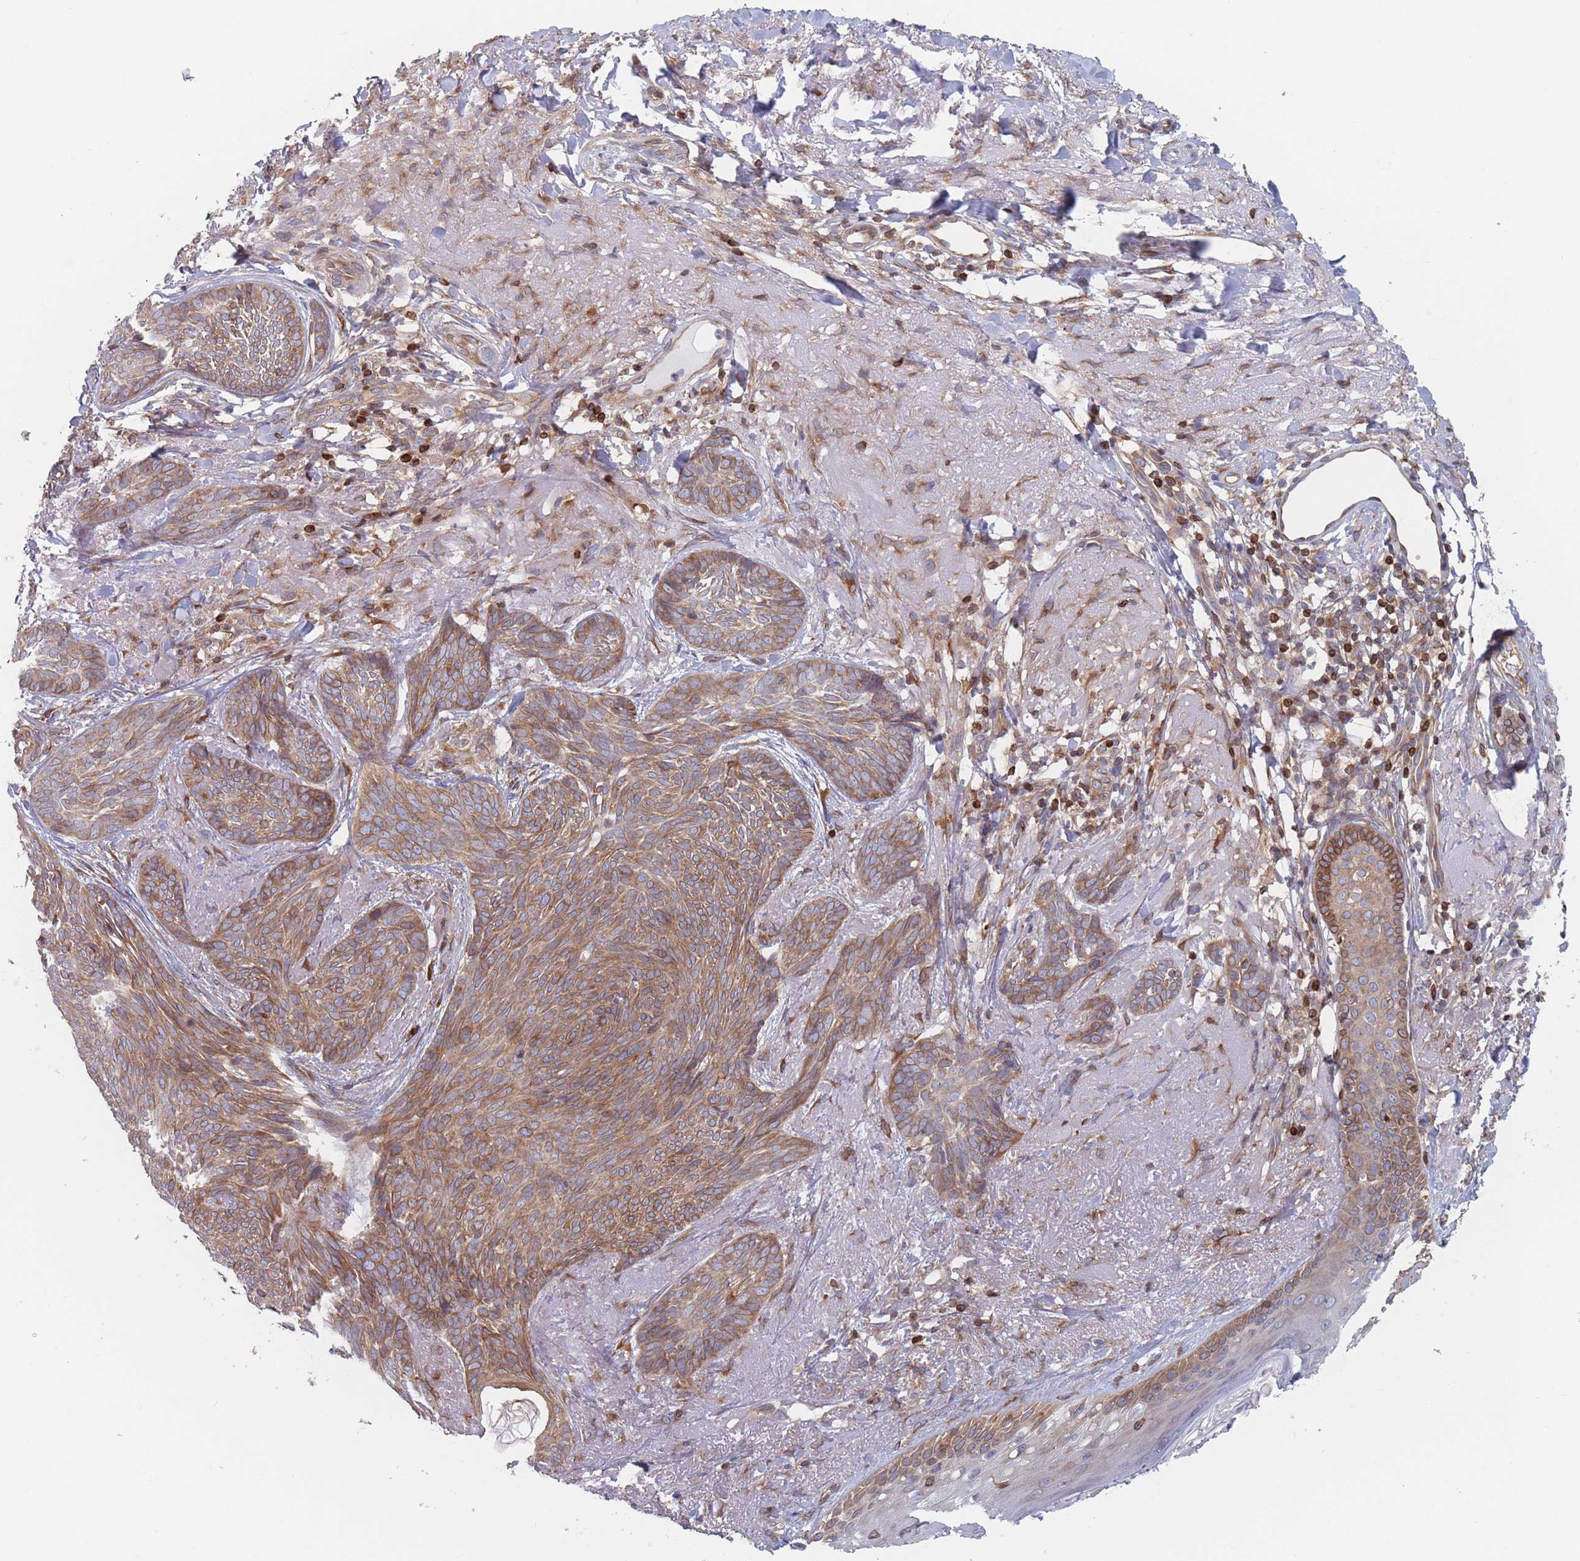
{"staining": {"intensity": "moderate", "quantity": ">75%", "location": "cytoplasmic/membranous"}, "tissue": "skin cancer", "cell_type": "Tumor cells", "image_type": "cancer", "snomed": [{"axis": "morphology", "description": "Basal cell carcinoma"}, {"axis": "topography", "description": "Skin"}], "caption": "Protein staining of skin basal cell carcinoma tissue displays moderate cytoplasmic/membranous positivity in about >75% of tumor cells.", "gene": "KDSR", "patient": {"sex": "female", "age": 86}}